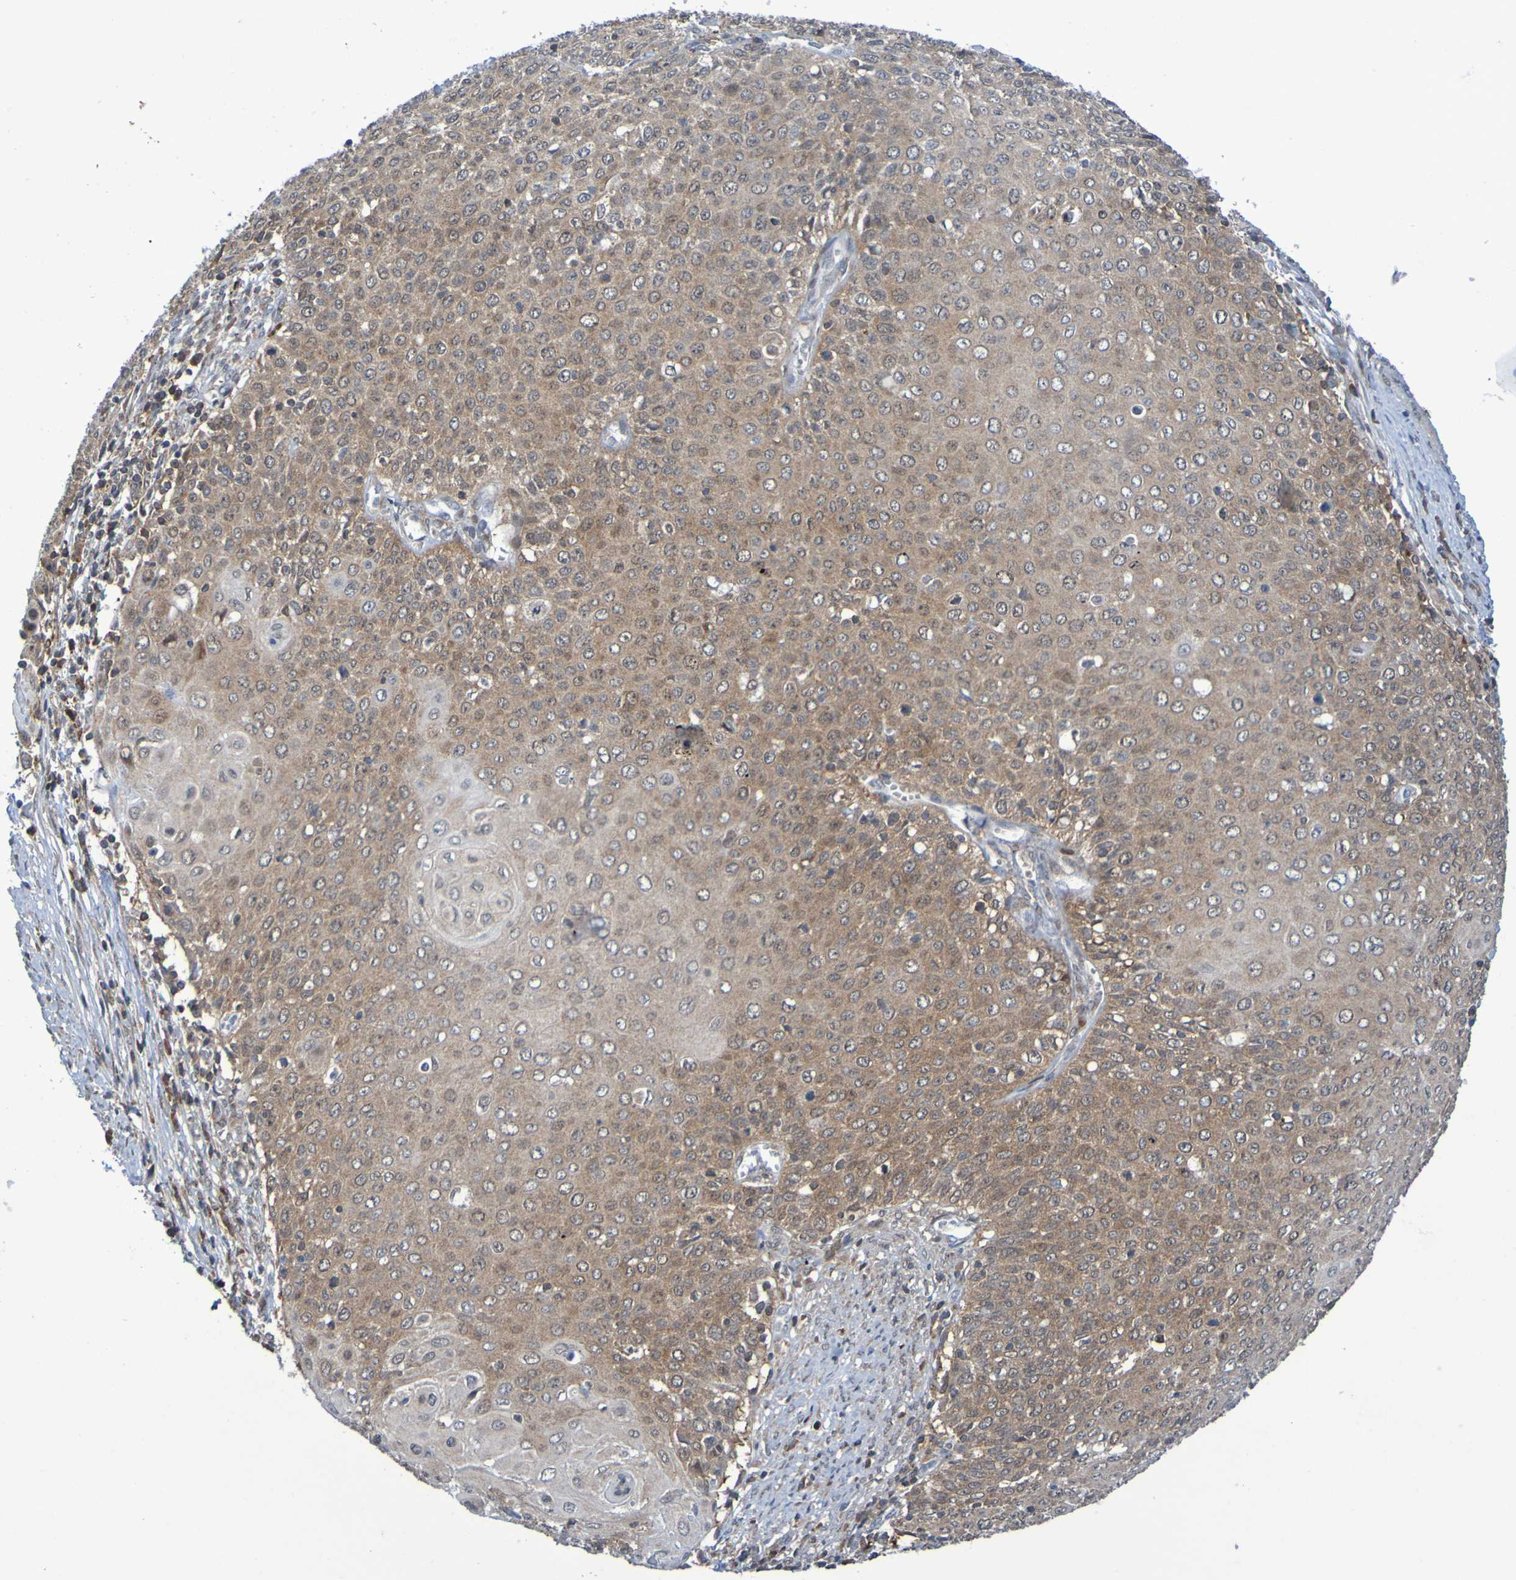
{"staining": {"intensity": "weak", "quantity": ">75%", "location": "cytoplasmic/membranous"}, "tissue": "cervical cancer", "cell_type": "Tumor cells", "image_type": "cancer", "snomed": [{"axis": "morphology", "description": "Squamous cell carcinoma, NOS"}, {"axis": "topography", "description": "Cervix"}], "caption": "The photomicrograph demonstrates staining of cervical squamous cell carcinoma, revealing weak cytoplasmic/membranous protein staining (brown color) within tumor cells.", "gene": "ATIC", "patient": {"sex": "female", "age": 39}}